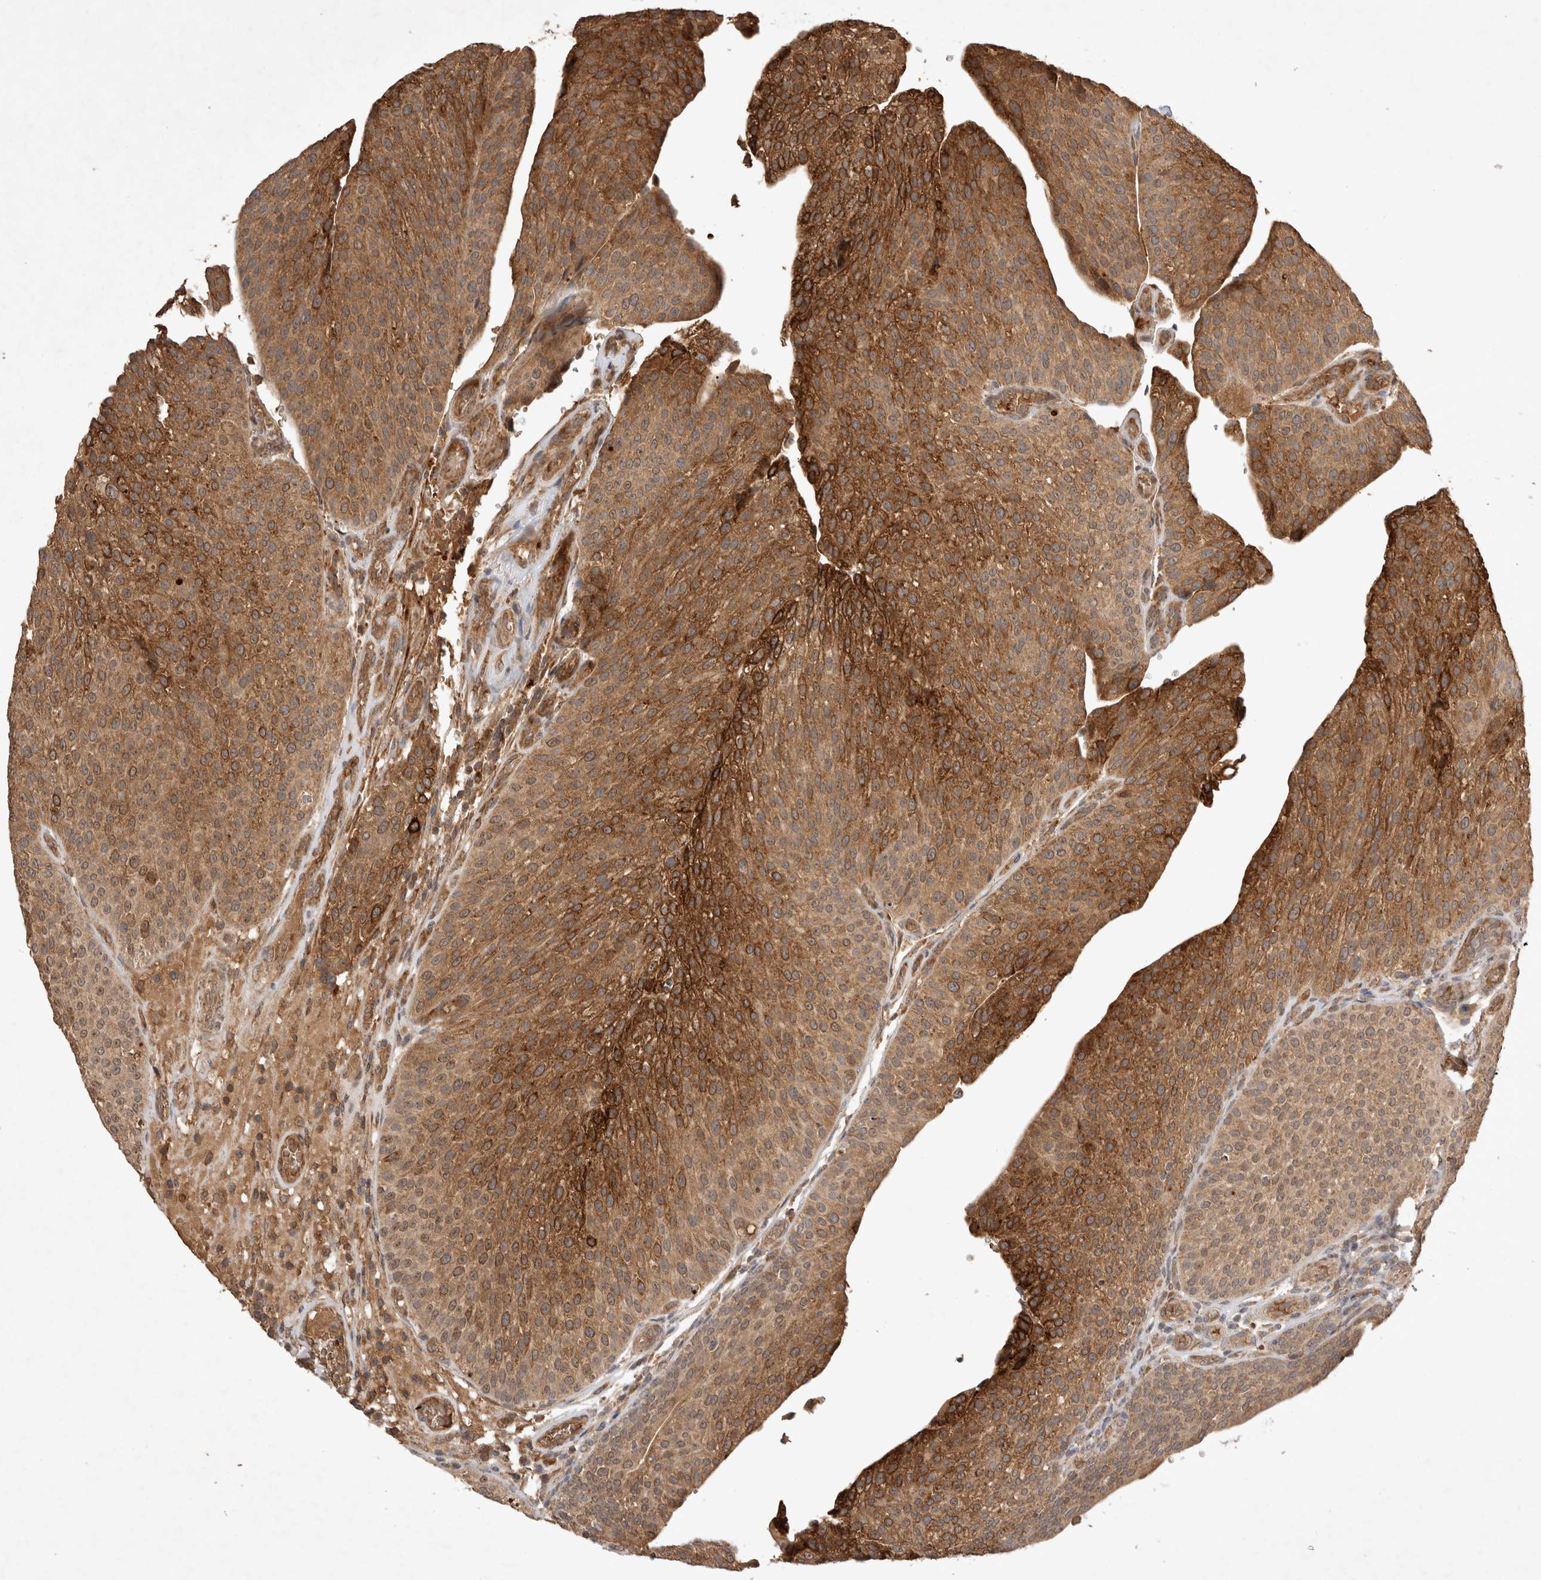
{"staining": {"intensity": "moderate", "quantity": ">75%", "location": "cytoplasmic/membranous"}, "tissue": "urothelial cancer", "cell_type": "Tumor cells", "image_type": "cancer", "snomed": [{"axis": "morphology", "description": "Normal tissue, NOS"}, {"axis": "morphology", "description": "Urothelial carcinoma, Low grade"}, {"axis": "topography", "description": "Smooth muscle"}, {"axis": "topography", "description": "Urinary bladder"}], "caption": "The photomicrograph shows a brown stain indicating the presence of a protein in the cytoplasmic/membranous of tumor cells in urothelial cancer.", "gene": "FAM221A", "patient": {"sex": "male", "age": 60}}